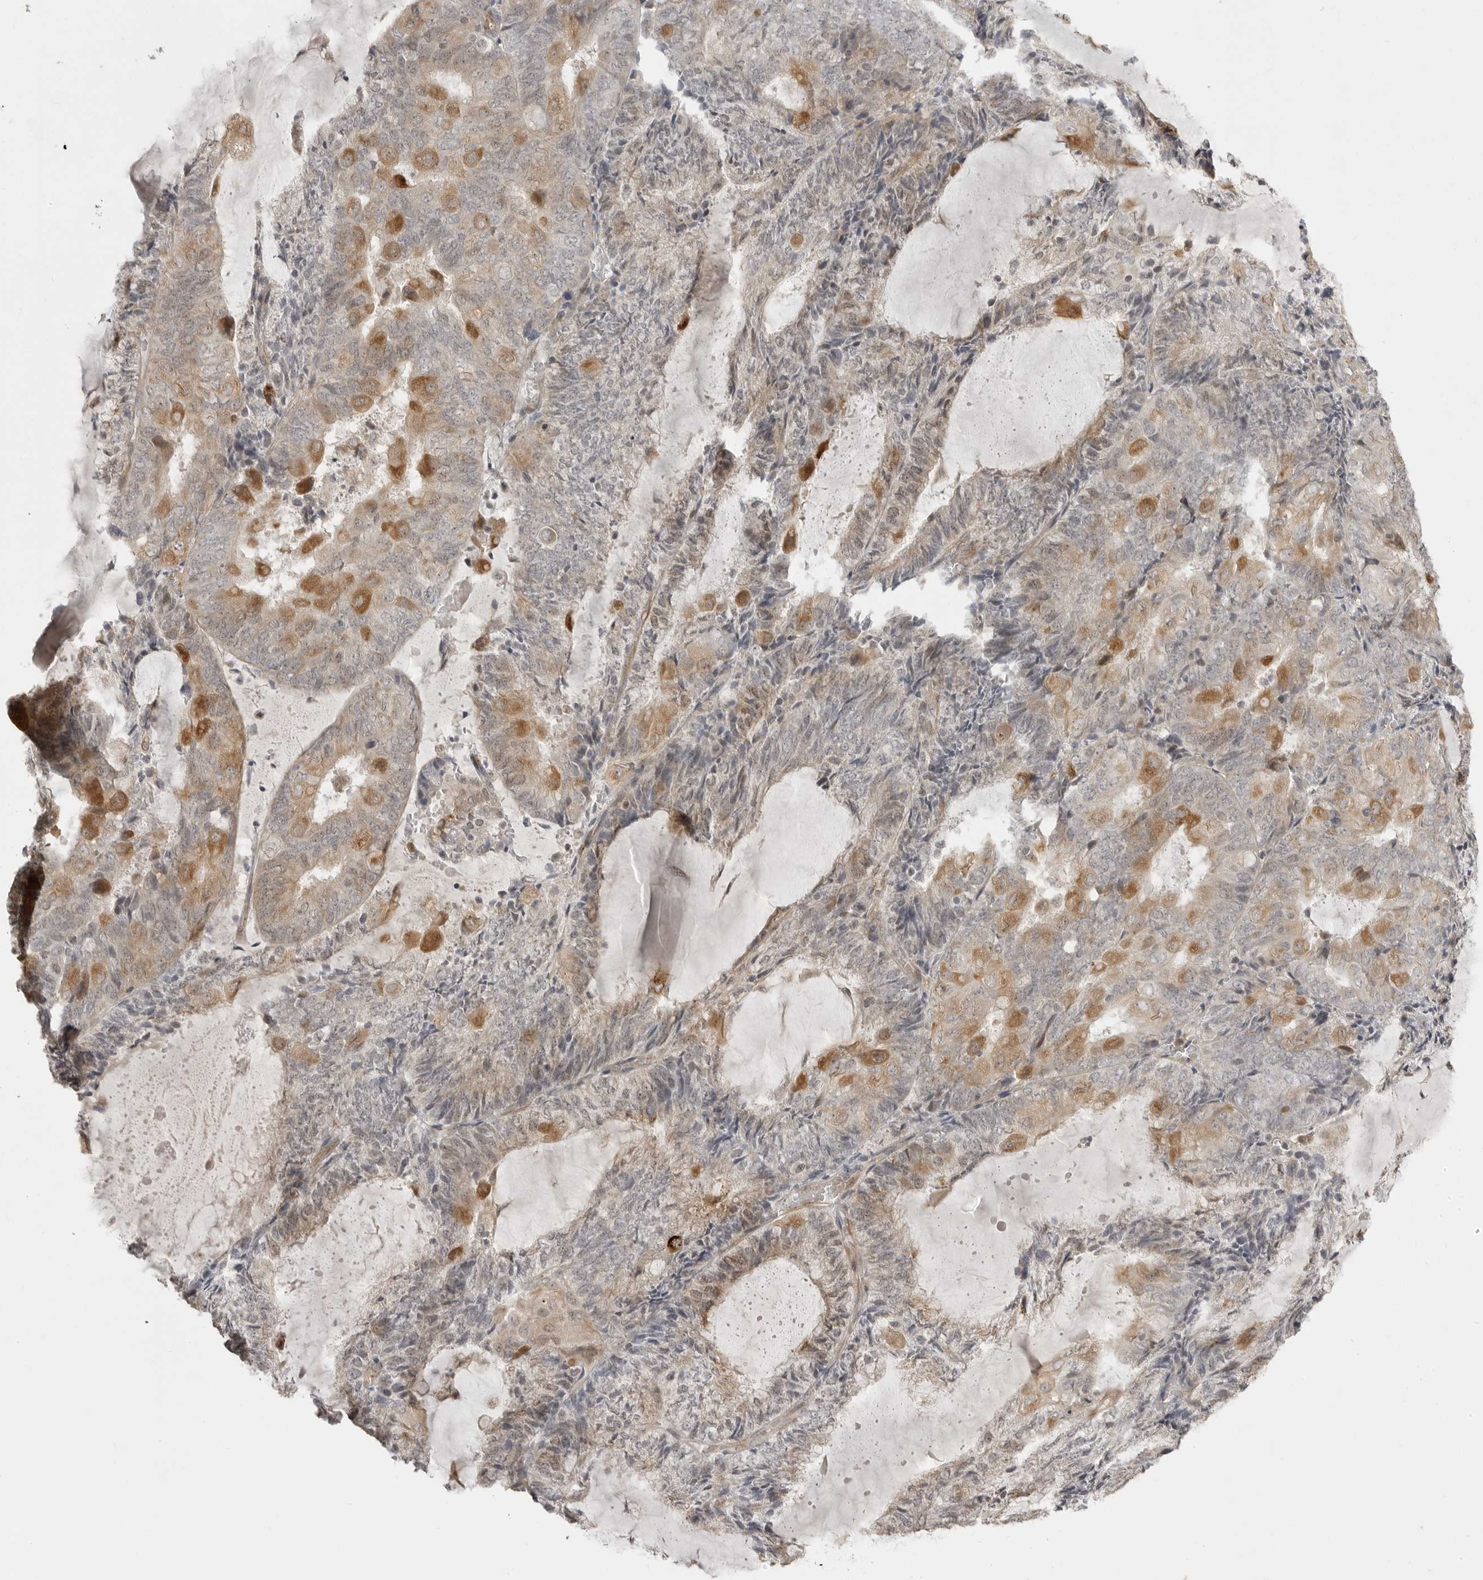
{"staining": {"intensity": "moderate", "quantity": "25%-75%", "location": "cytoplasmic/membranous"}, "tissue": "endometrial cancer", "cell_type": "Tumor cells", "image_type": "cancer", "snomed": [{"axis": "morphology", "description": "Adenocarcinoma, NOS"}, {"axis": "topography", "description": "Endometrium"}], "caption": "Tumor cells exhibit medium levels of moderate cytoplasmic/membranous positivity in about 25%-75% of cells in human endometrial cancer.", "gene": "SMG8", "patient": {"sex": "female", "age": 81}}